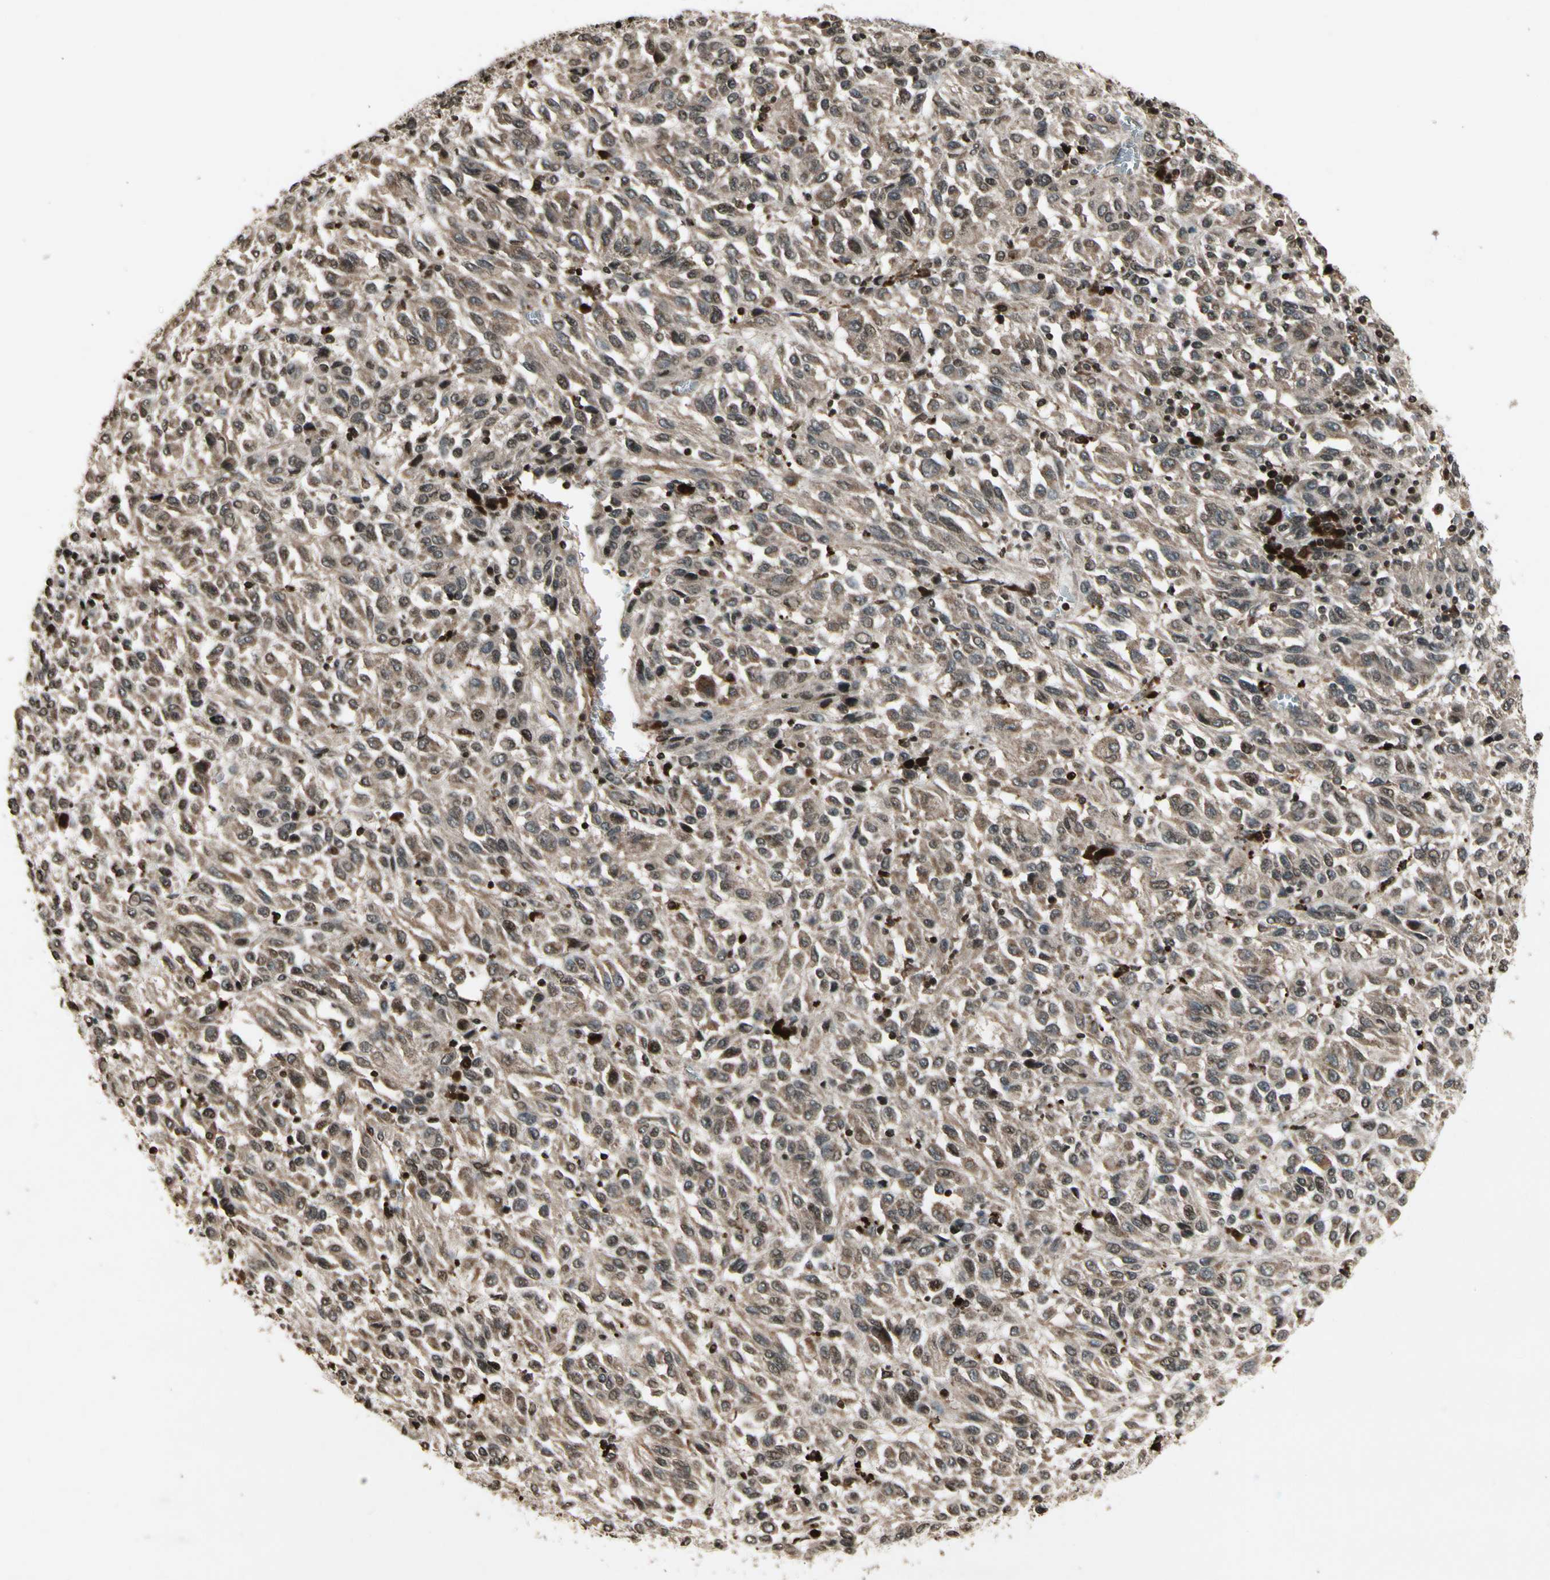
{"staining": {"intensity": "moderate", "quantity": ">75%", "location": "cytoplasmic/membranous"}, "tissue": "melanoma", "cell_type": "Tumor cells", "image_type": "cancer", "snomed": [{"axis": "morphology", "description": "Malignant melanoma, Metastatic site"}, {"axis": "topography", "description": "Lung"}], "caption": "The immunohistochemical stain shows moderate cytoplasmic/membranous positivity in tumor cells of malignant melanoma (metastatic site) tissue. (IHC, brightfield microscopy, high magnification).", "gene": "GLRX", "patient": {"sex": "male", "age": 64}}